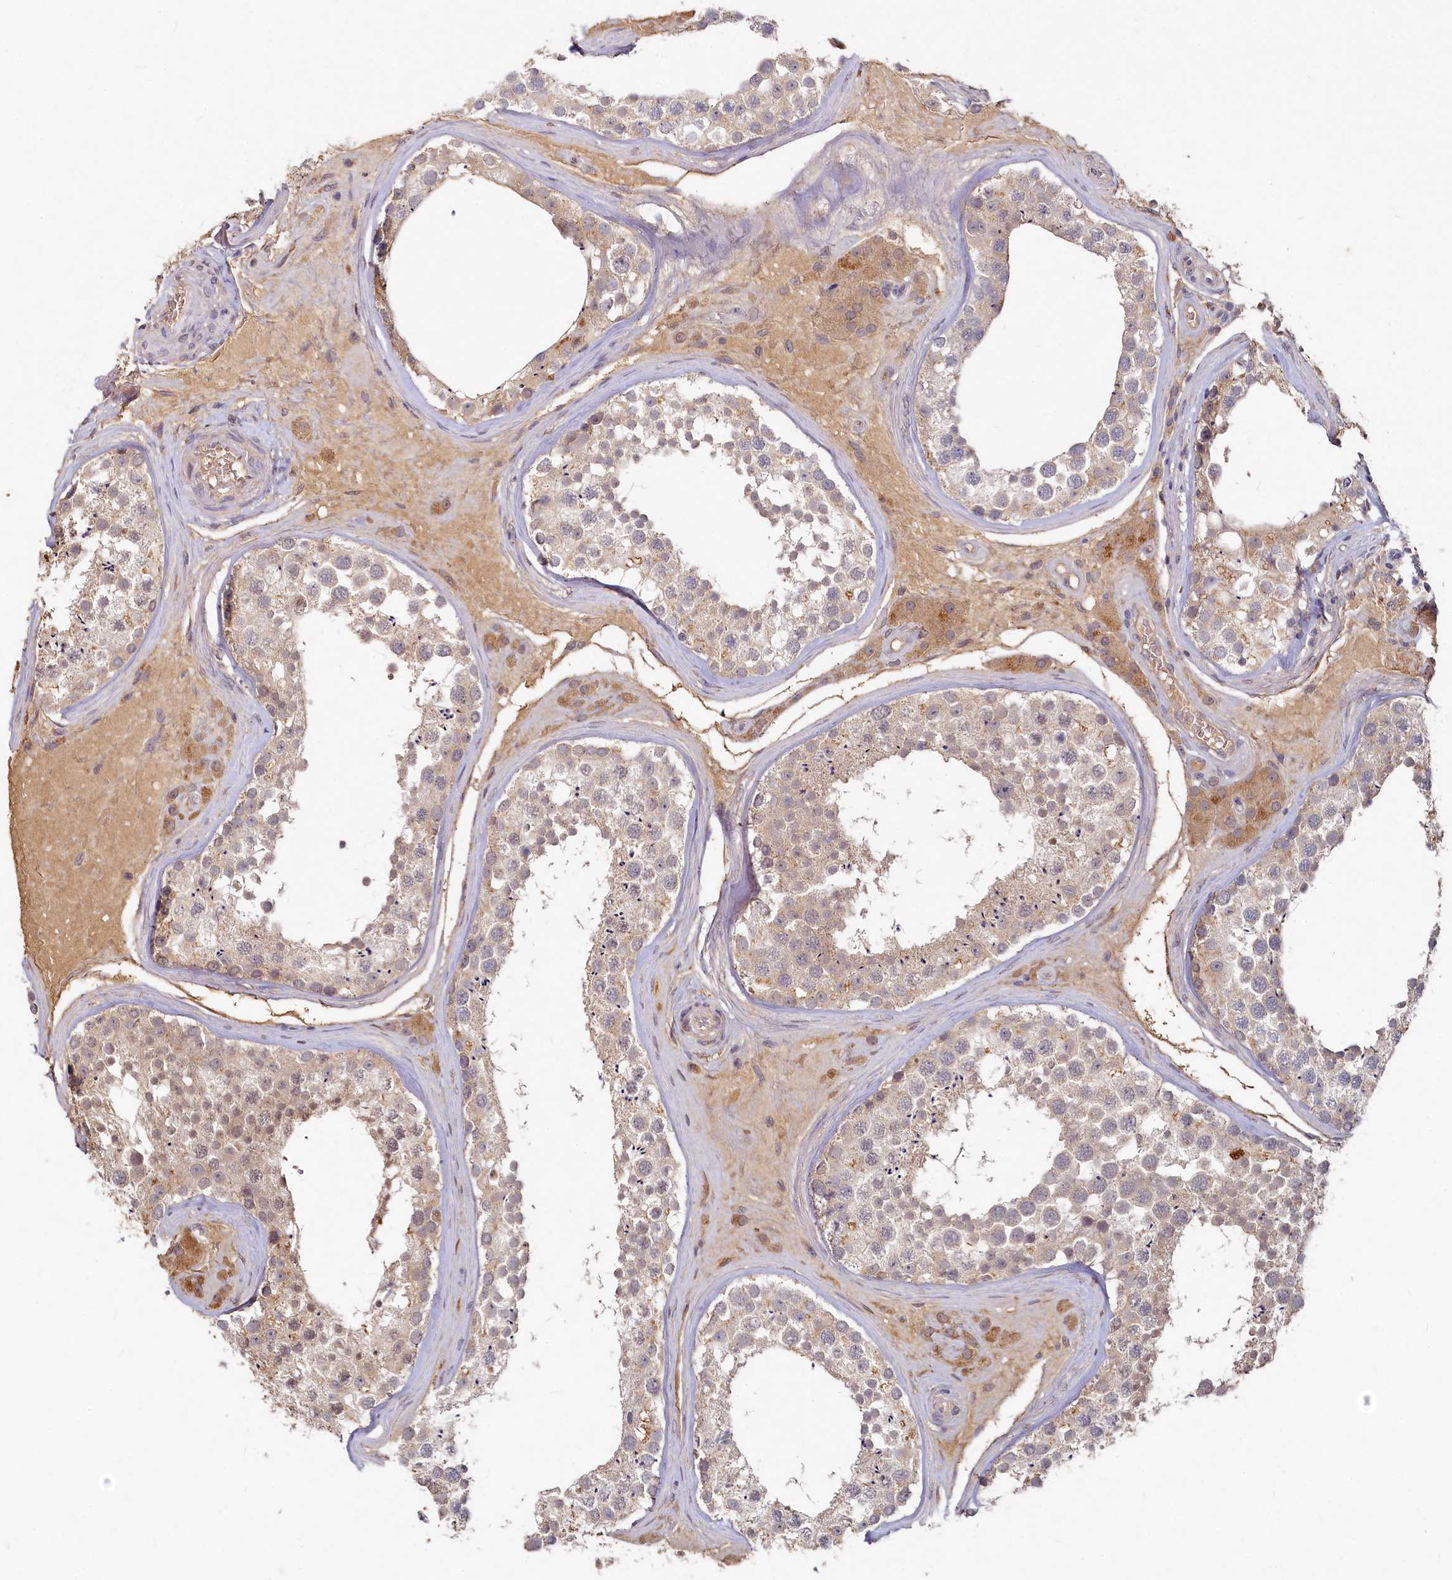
{"staining": {"intensity": "weak", "quantity": ">75%", "location": "cytoplasmic/membranous"}, "tissue": "testis", "cell_type": "Cells in seminiferous ducts", "image_type": "normal", "snomed": [{"axis": "morphology", "description": "Normal tissue, NOS"}, {"axis": "topography", "description": "Testis"}], "caption": "Unremarkable testis was stained to show a protein in brown. There is low levels of weak cytoplasmic/membranous expression in about >75% of cells in seminiferous ducts.", "gene": "HERC3", "patient": {"sex": "male", "age": 46}}